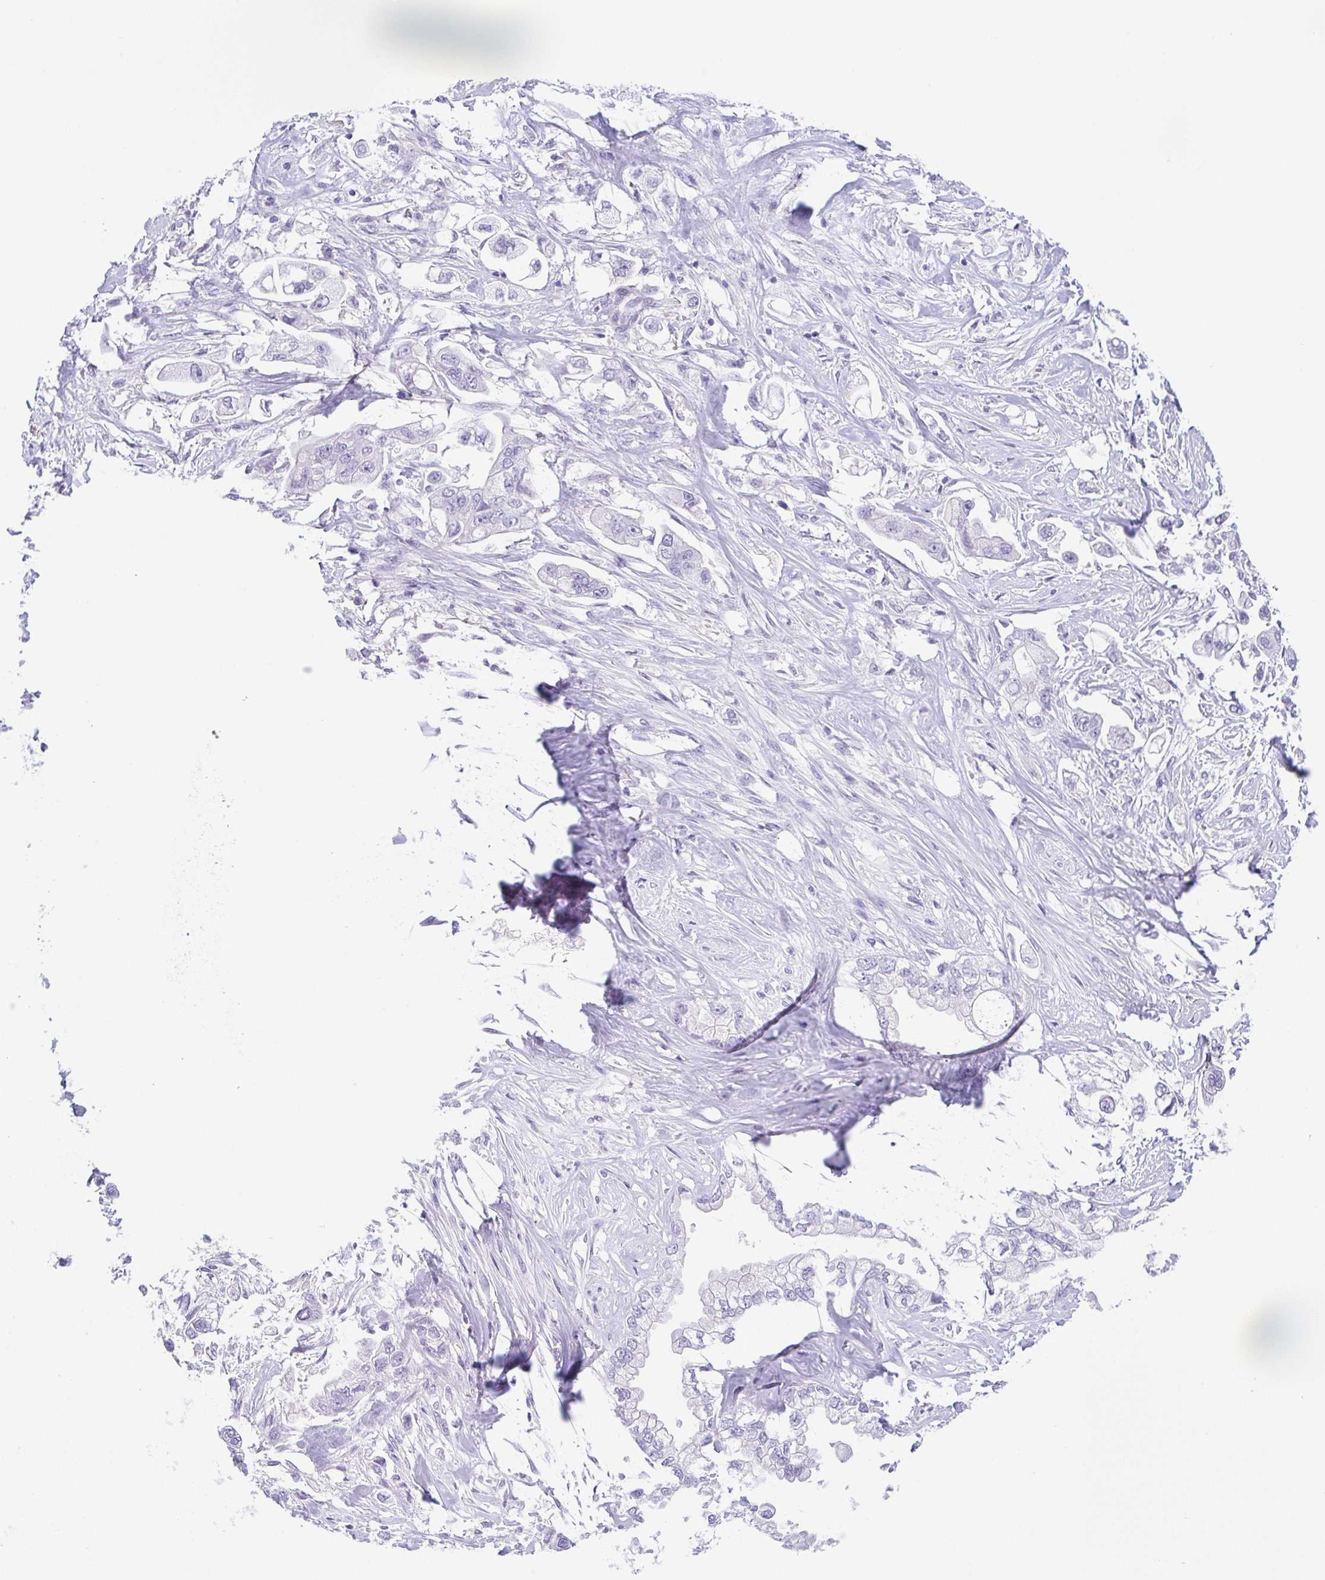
{"staining": {"intensity": "negative", "quantity": "none", "location": "none"}, "tissue": "stomach cancer", "cell_type": "Tumor cells", "image_type": "cancer", "snomed": [{"axis": "morphology", "description": "Adenocarcinoma, NOS"}, {"axis": "topography", "description": "Stomach"}], "caption": "Stomach adenocarcinoma stained for a protein using immunohistochemistry (IHC) shows no positivity tumor cells.", "gene": "KRTDAP", "patient": {"sex": "male", "age": 62}}